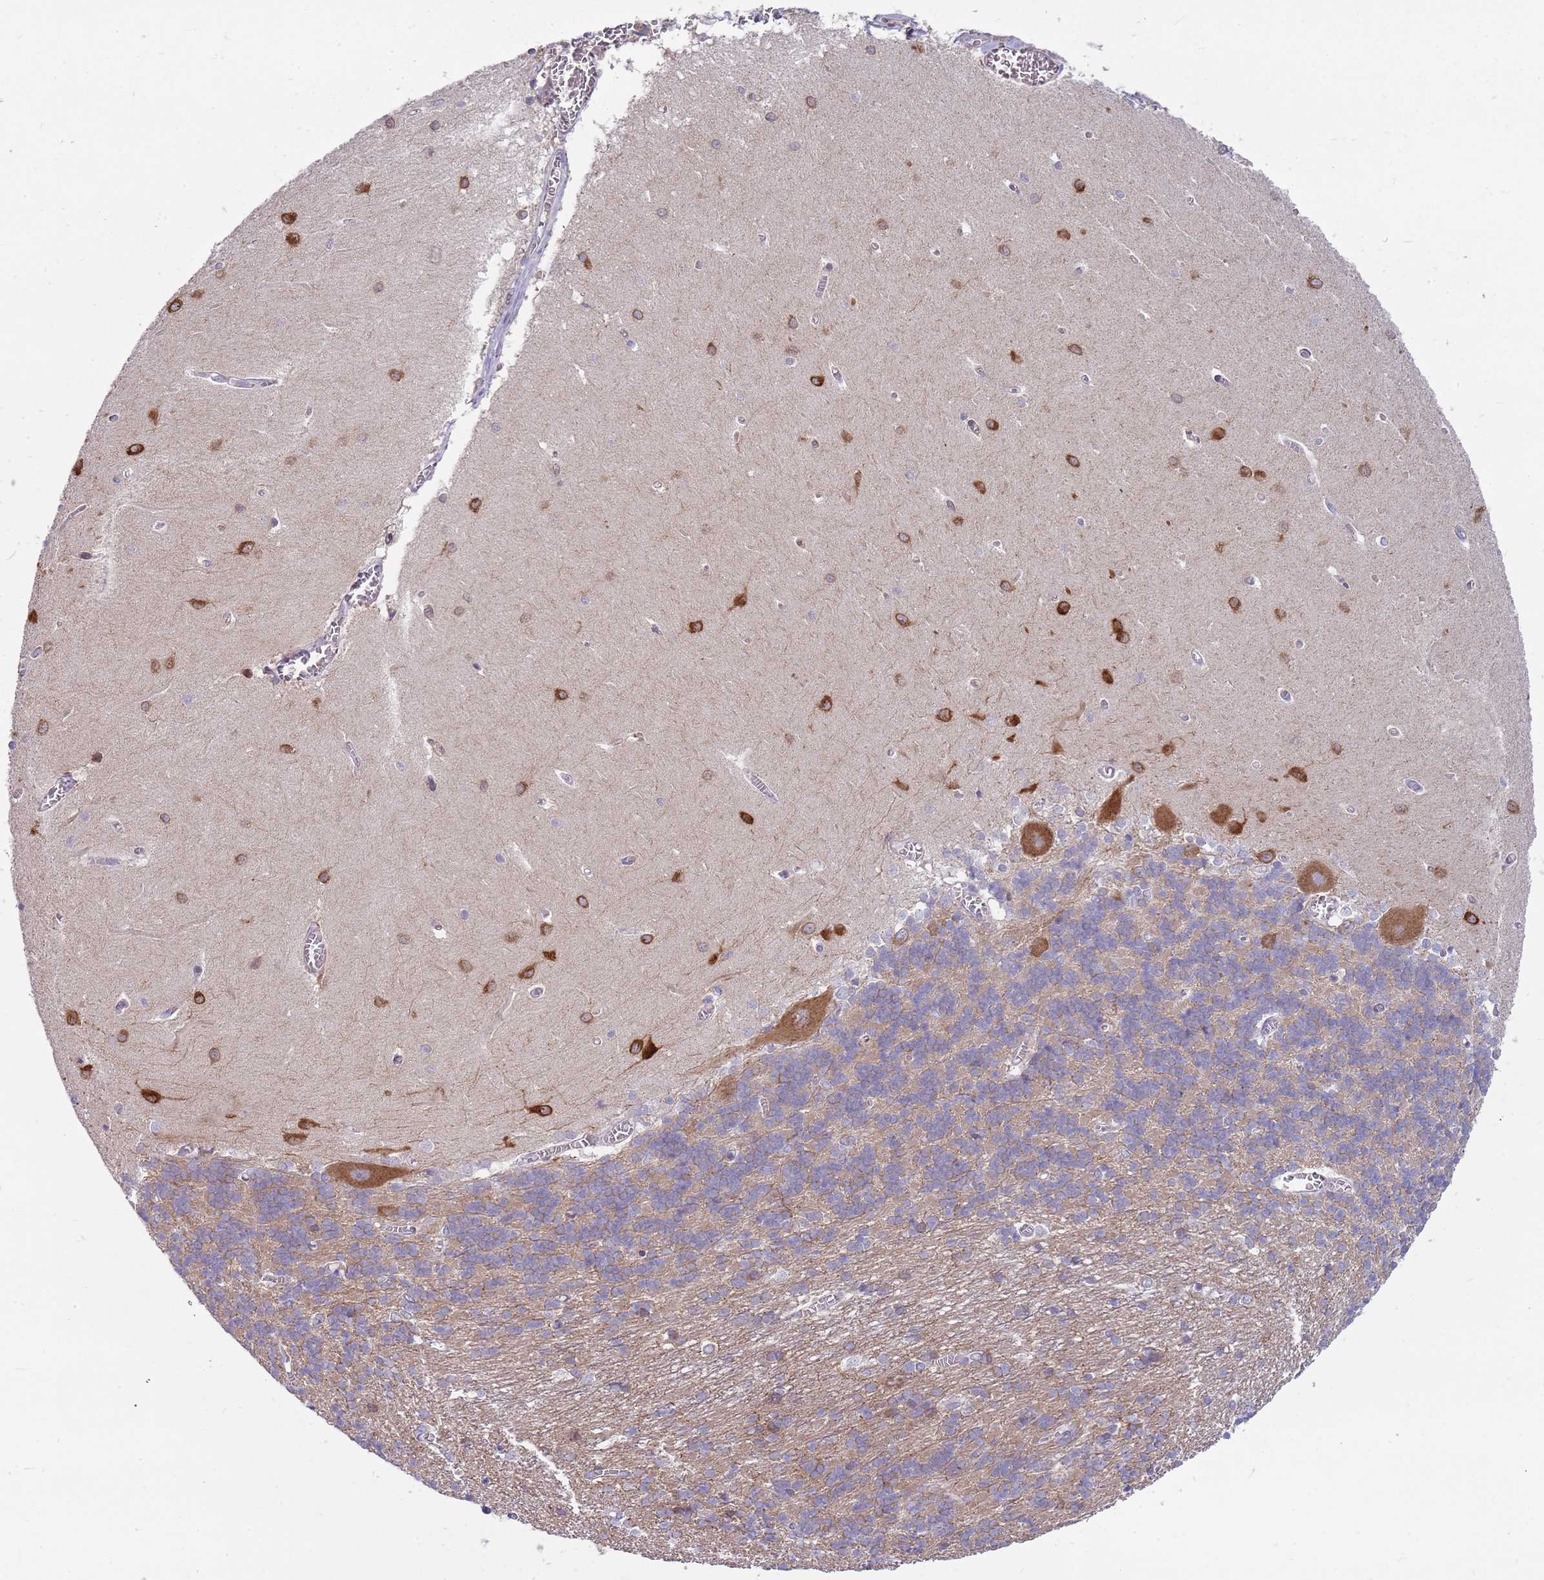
{"staining": {"intensity": "moderate", "quantity": "<25%", "location": "cytoplasmic/membranous"}, "tissue": "cerebellum", "cell_type": "Cells in granular layer", "image_type": "normal", "snomed": [{"axis": "morphology", "description": "Normal tissue, NOS"}, {"axis": "topography", "description": "Cerebellum"}], "caption": "Cerebellum stained with DAB (3,3'-diaminobenzidine) immunohistochemistry (IHC) shows low levels of moderate cytoplasmic/membranous positivity in approximately <25% of cells in granular layer. The staining was performed using DAB (3,3'-diaminobenzidine) to visualize the protein expression in brown, while the nuclei were stained in blue with hematoxylin (Magnification: 20x).", "gene": "DIPK1C", "patient": {"sex": "male", "age": 37}}